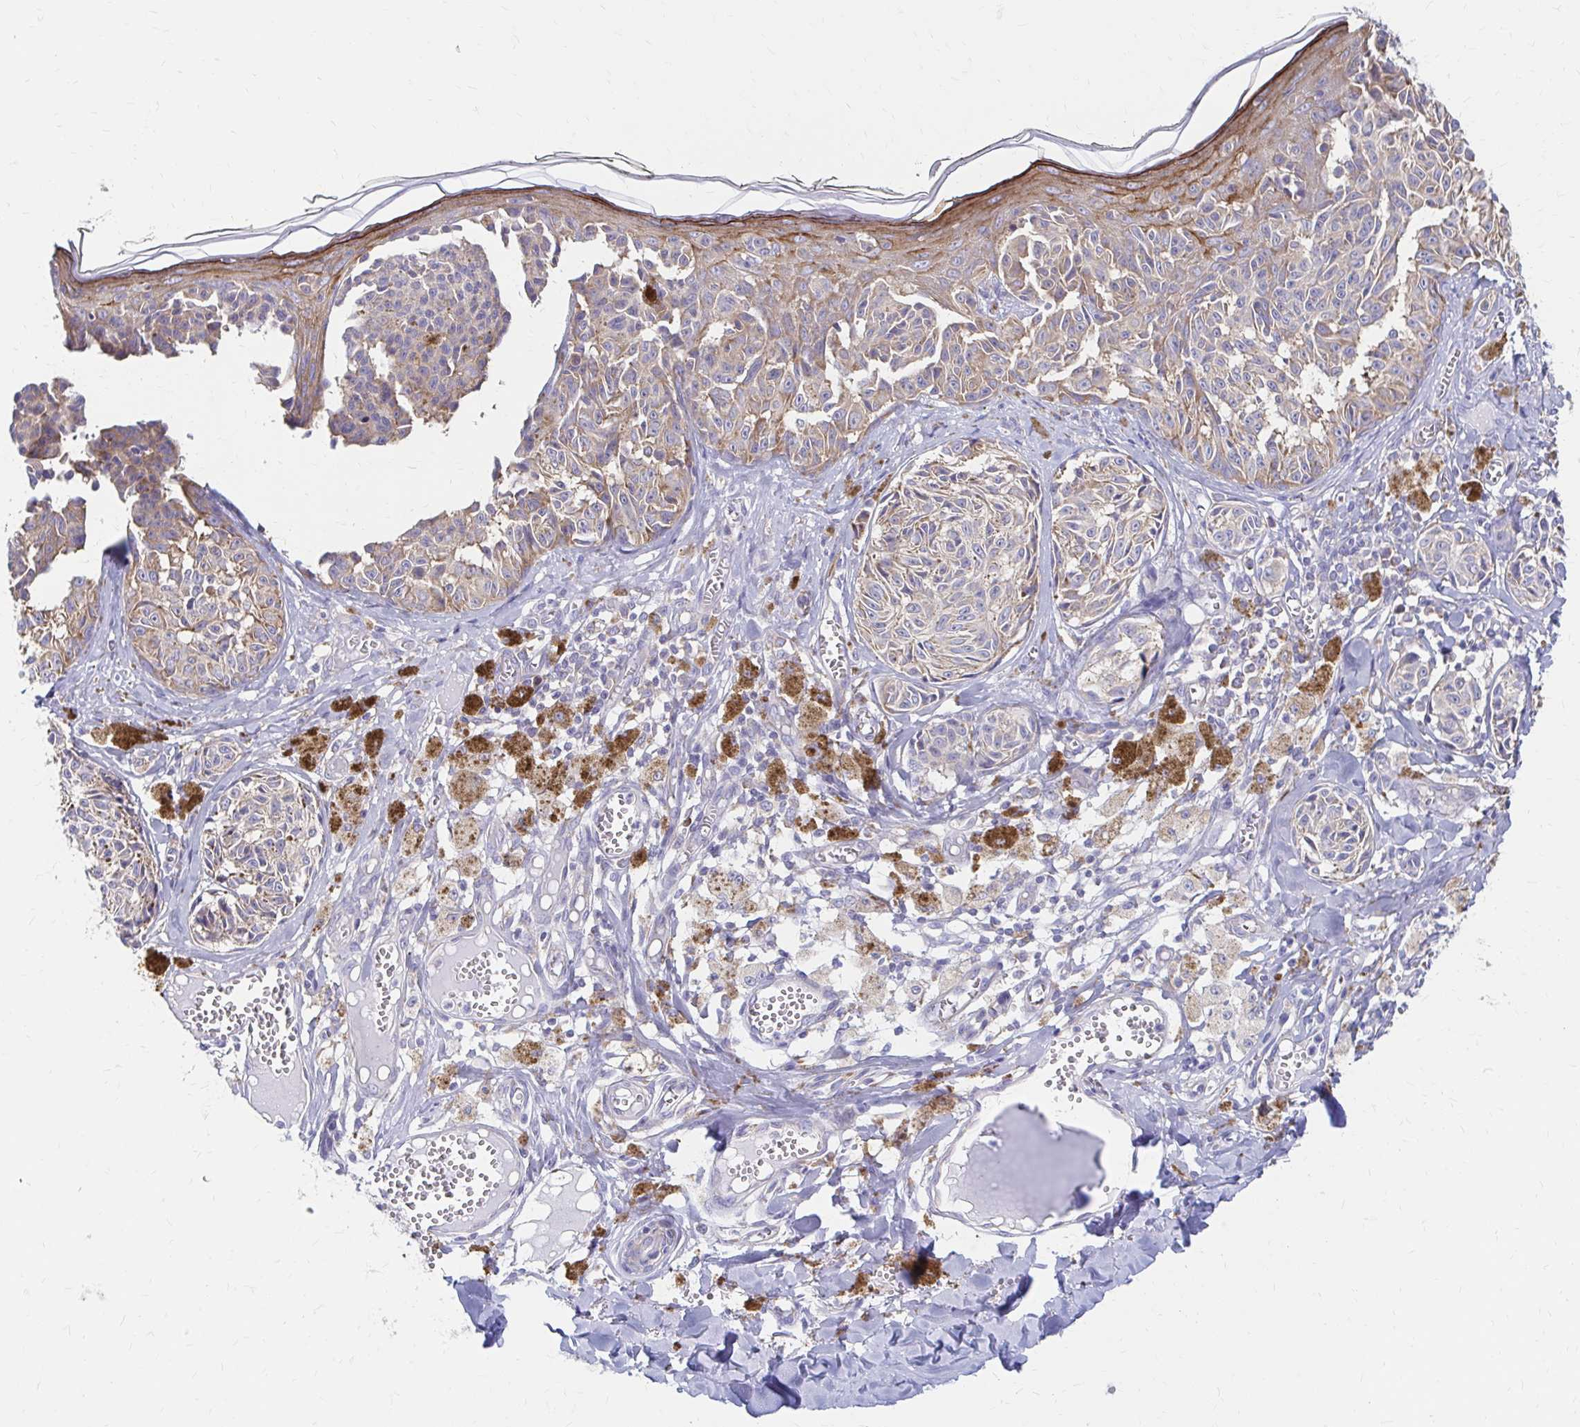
{"staining": {"intensity": "negative", "quantity": "none", "location": "none"}, "tissue": "melanoma", "cell_type": "Tumor cells", "image_type": "cancer", "snomed": [{"axis": "morphology", "description": "Malignant melanoma, NOS"}, {"axis": "topography", "description": "Skin"}], "caption": "The micrograph demonstrates no significant staining in tumor cells of melanoma.", "gene": "RPL27A", "patient": {"sex": "female", "age": 43}}